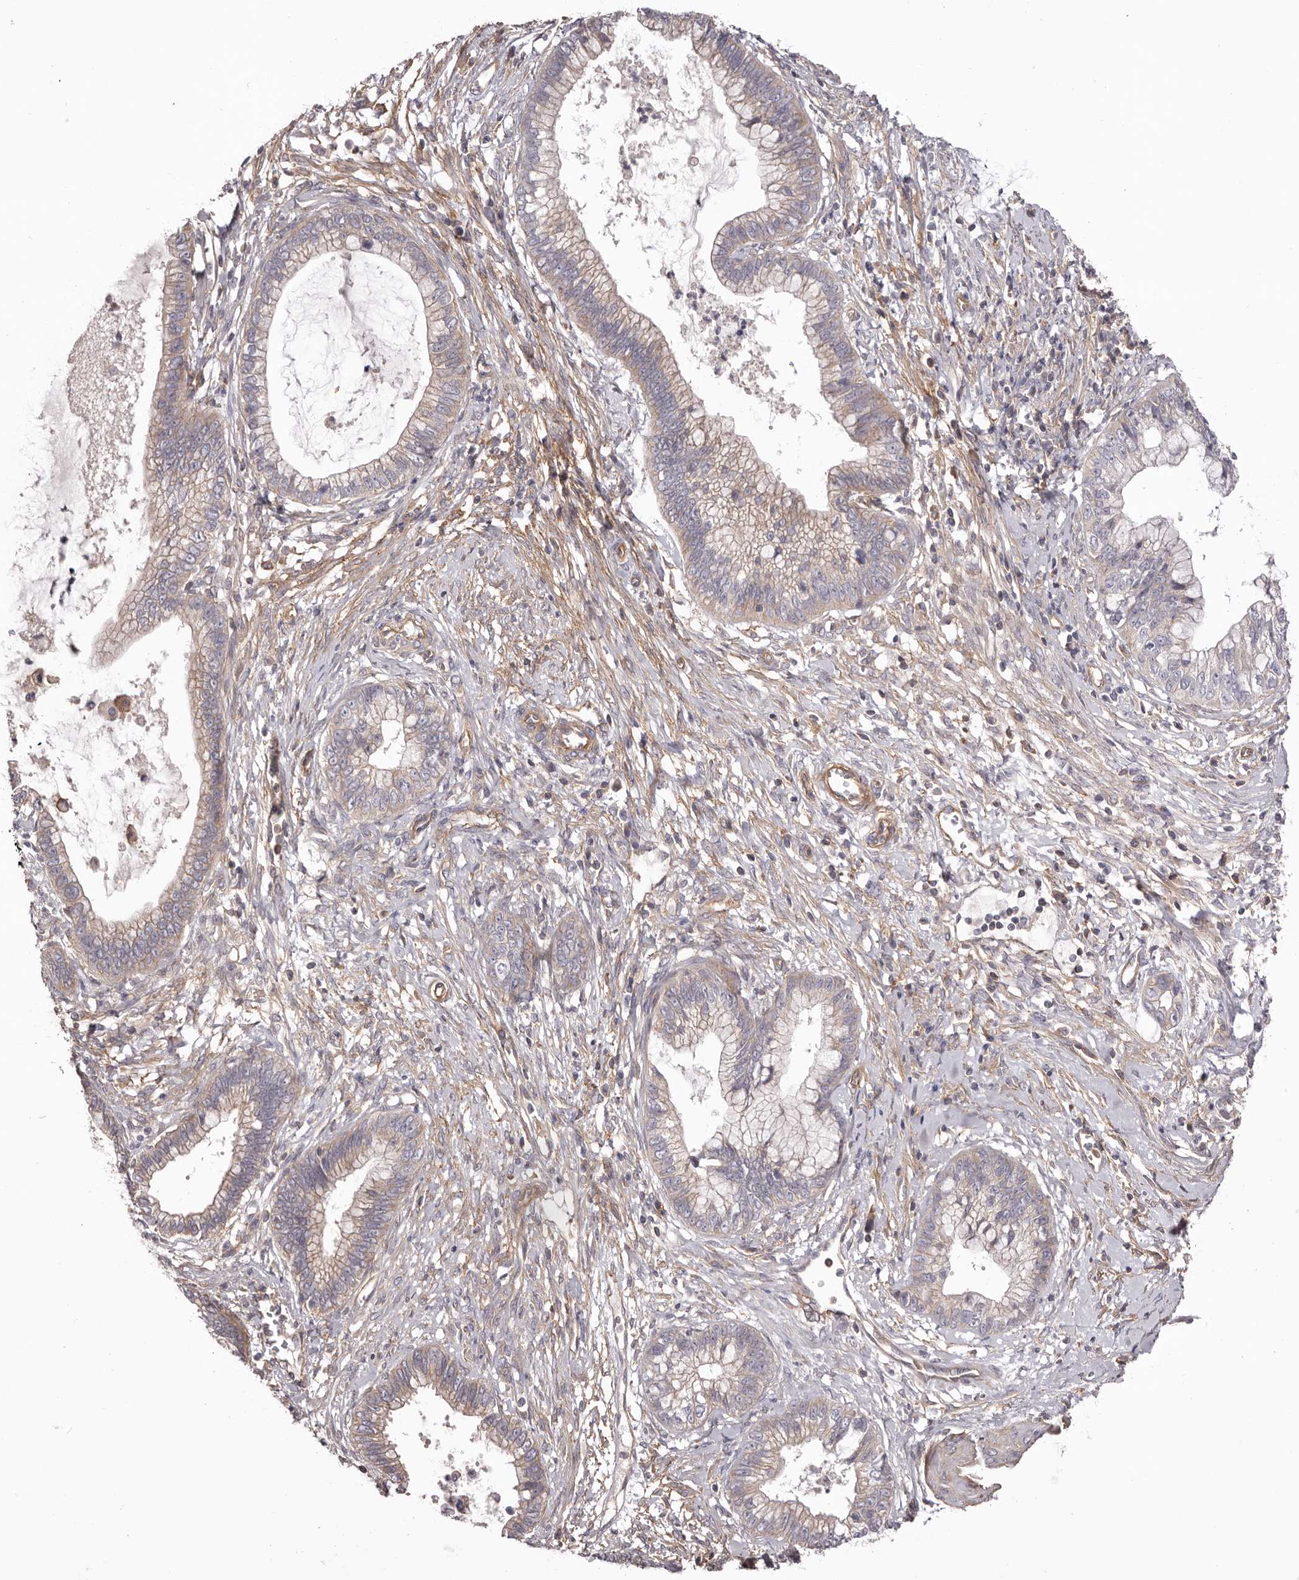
{"staining": {"intensity": "weak", "quantity": ">75%", "location": "cytoplasmic/membranous"}, "tissue": "cervical cancer", "cell_type": "Tumor cells", "image_type": "cancer", "snomed": [{"axis": "morphology", "description": "Adenocarcinoma, NOS"}, {"axis": "topography", "description": "Cervix"}], "caption": "Immunohistochemistry (IHC) (DAB (3,3'-diaminobenzidine)) staining of cervical cancer (adenocarcinoma) displays weak cytoplasmic/membranous protein staining in approximately >75% of tumor cells. The staining was performed using DAB (3,3'-diaminobenzidine) to visualize the protein expression in brown, while the nuclei were stained in blue with hematoxylin (Magnification: 20x).", "gene": "DMRT2", "patient": {"sex": "female", "age": 44}}